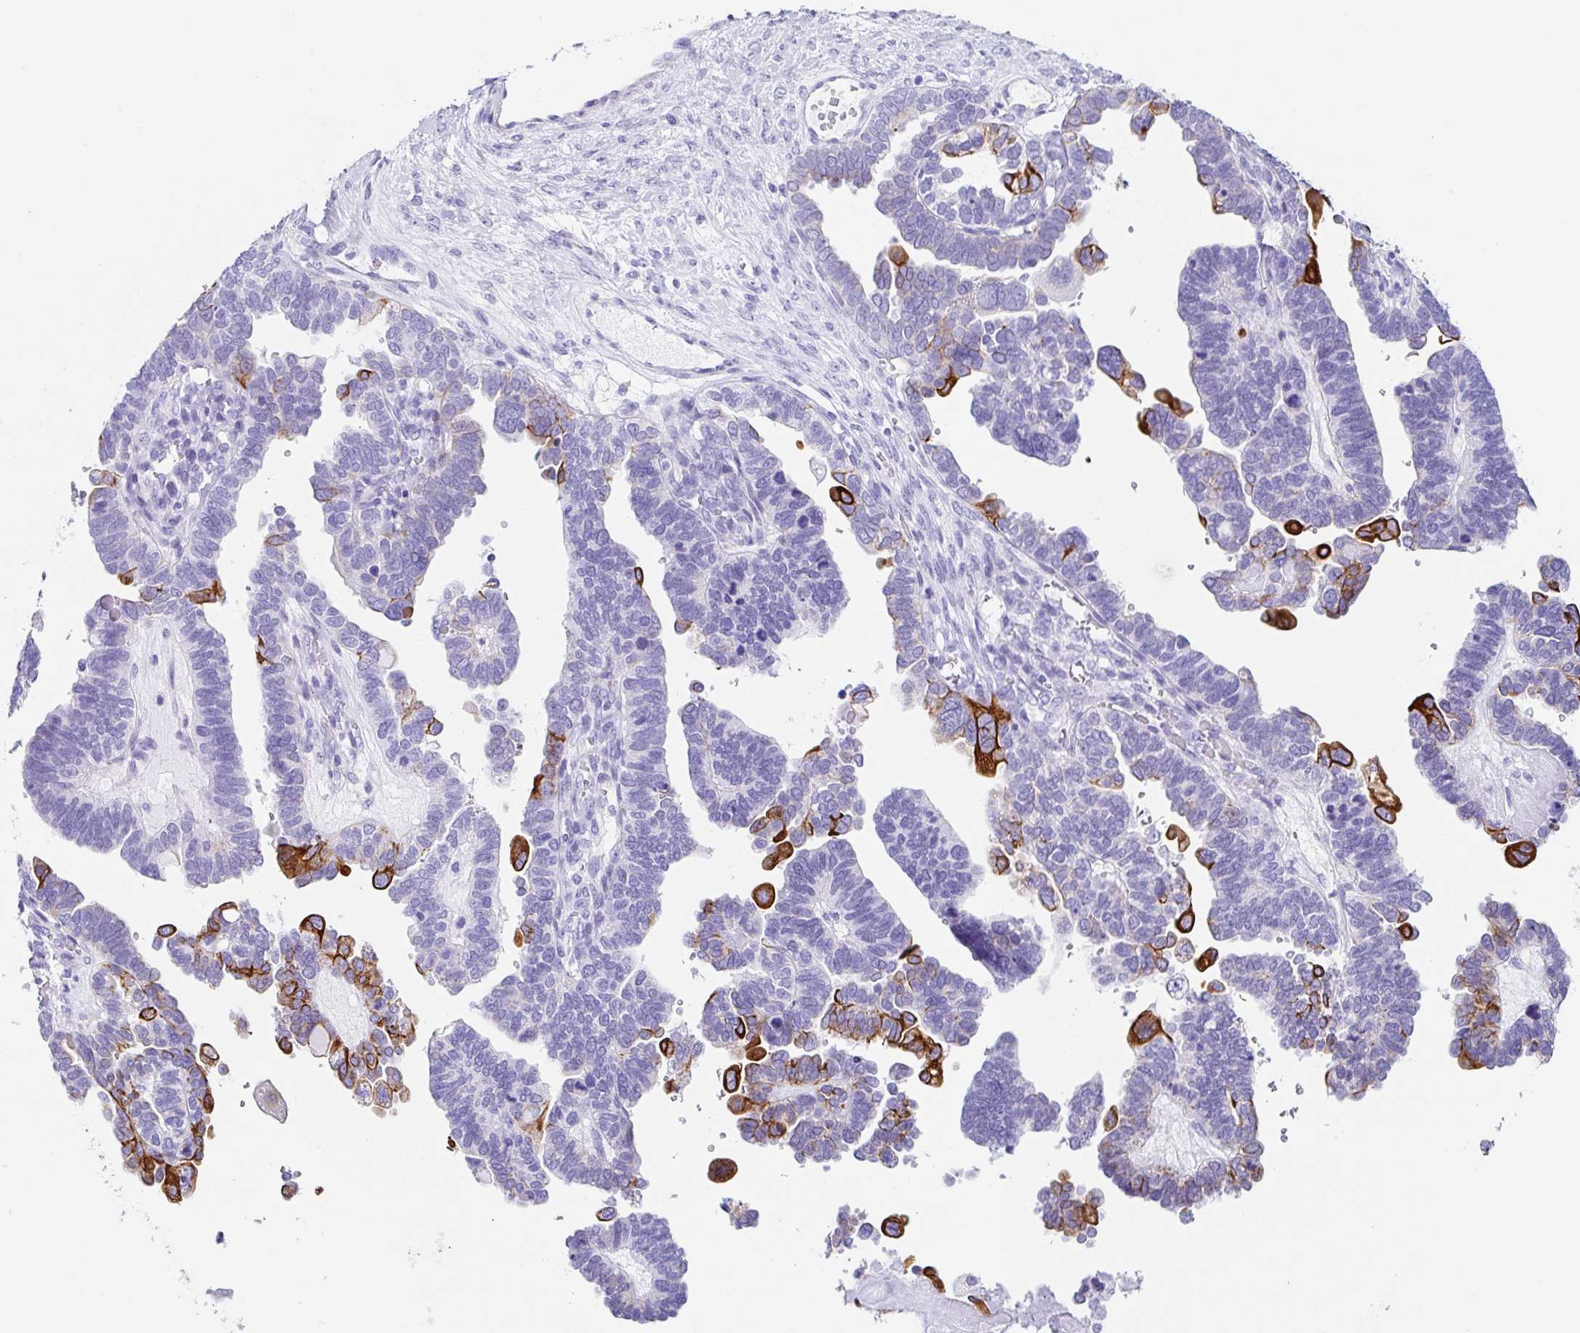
{"staining": {"intensity": "strong", "quantity": "<25%", "location": "cytoplasmic/membranous"}, "tissue": "ovarian cancer", "cell_type": "Tumor cells", "image_type": "cancer", "snomed": [{"axis": "morphology", "description": "Cystadenocarcinoma, serous, NOS"}, {"axis": "topography", "description": "Ovary"}], "caption": "IHC photomicrograph of human ovarian cancer stained for a protein (brown), which displays medium levels of strong cytoplasmic/membranous positivity in approximately <25% of tumor cells.", "gene": "CLDND2", "patient": {"sex": "female", "age": 51}}